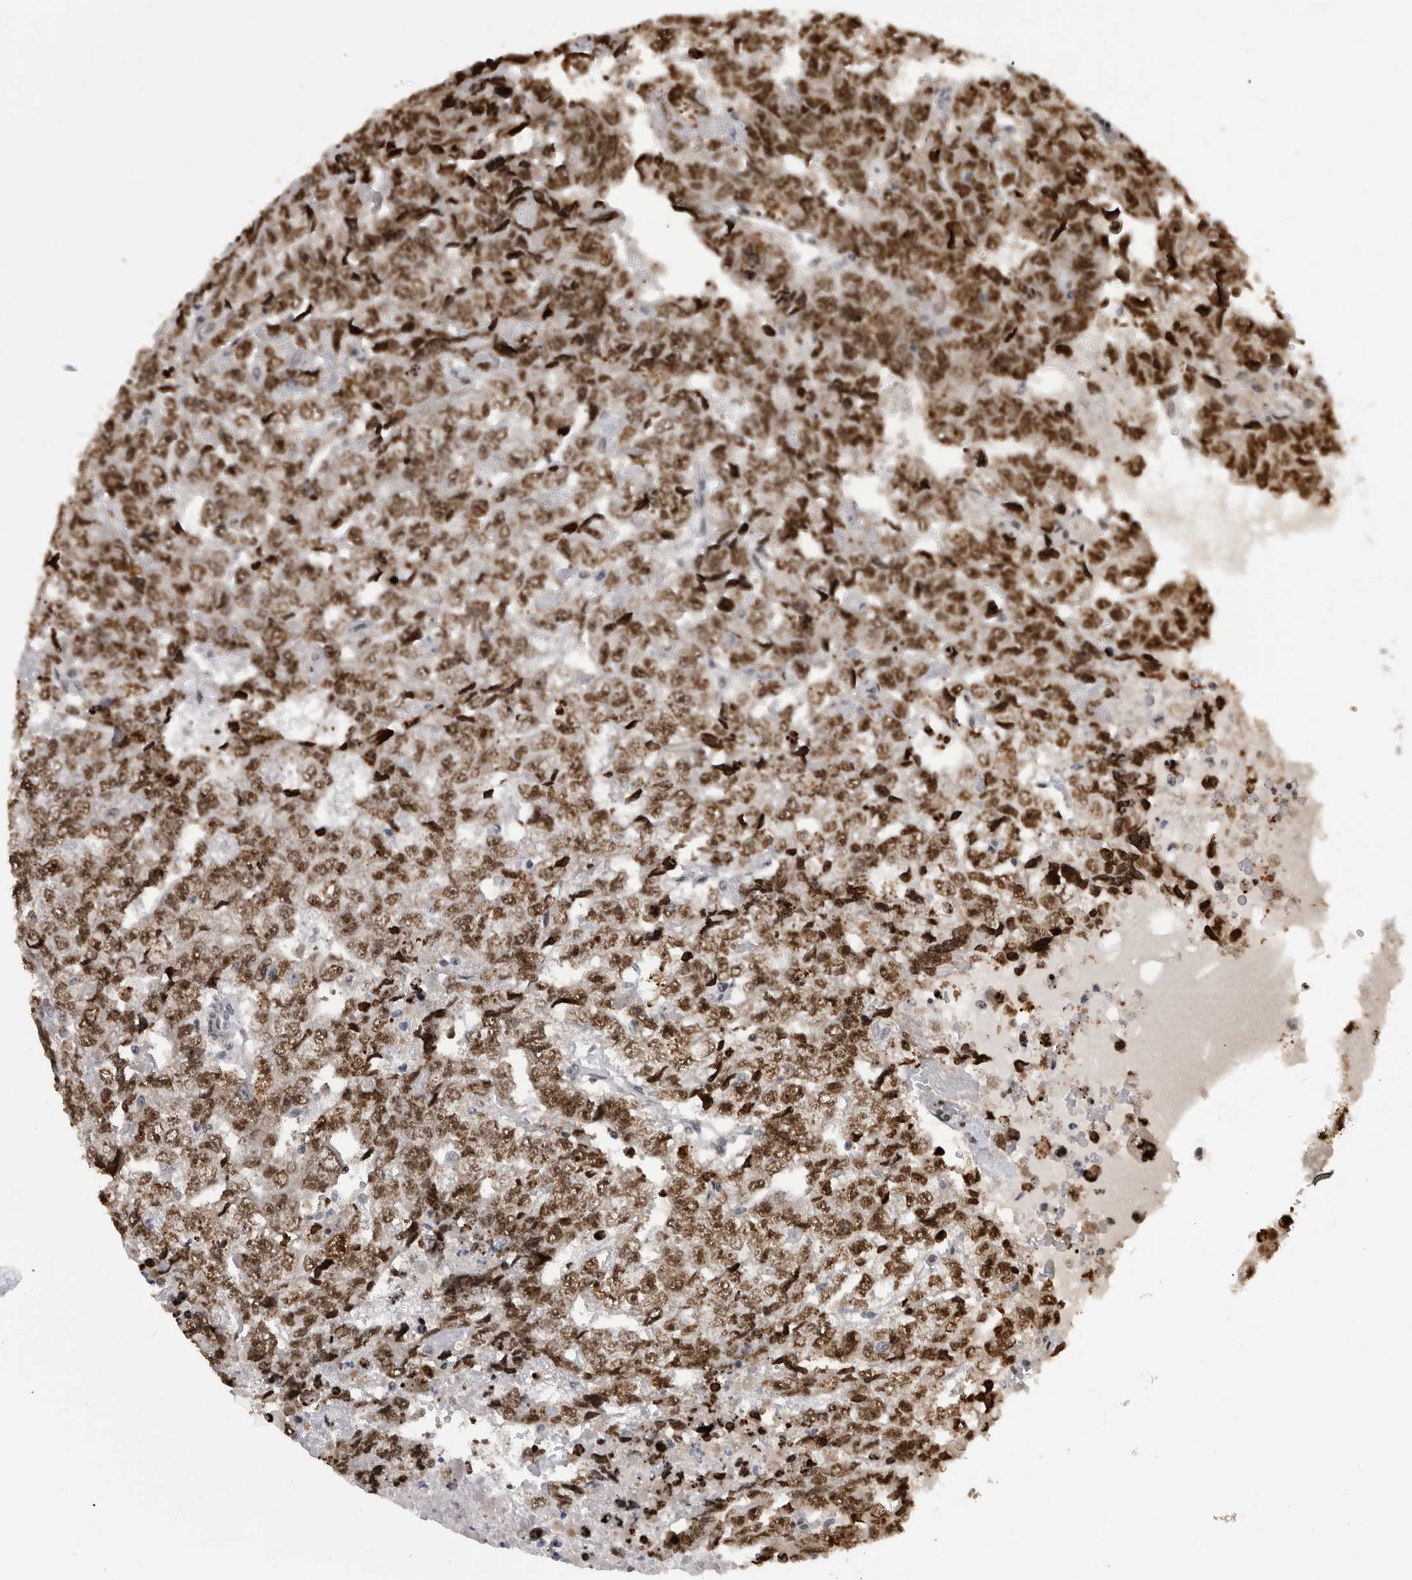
{"staining": {"intensity": "strong", "quantity": ">75%", "location": "nuclear"}, "tissue": "testis cancer", "cell_type": "Tumor cells", "image_type": "cancer", "snomed": [{"axis": "morphology", "description": "Carcinoma, Embryonal, NOS"}, {"axis": "topography", "description": "Testis"}], "caption": "Protein expression analysis of human testis cancer reveals strong nuclear expression in approximately >75% of tumor cells.", "gene": "ZSCAN2", "patient": {"sex": "male", "age": 36}}